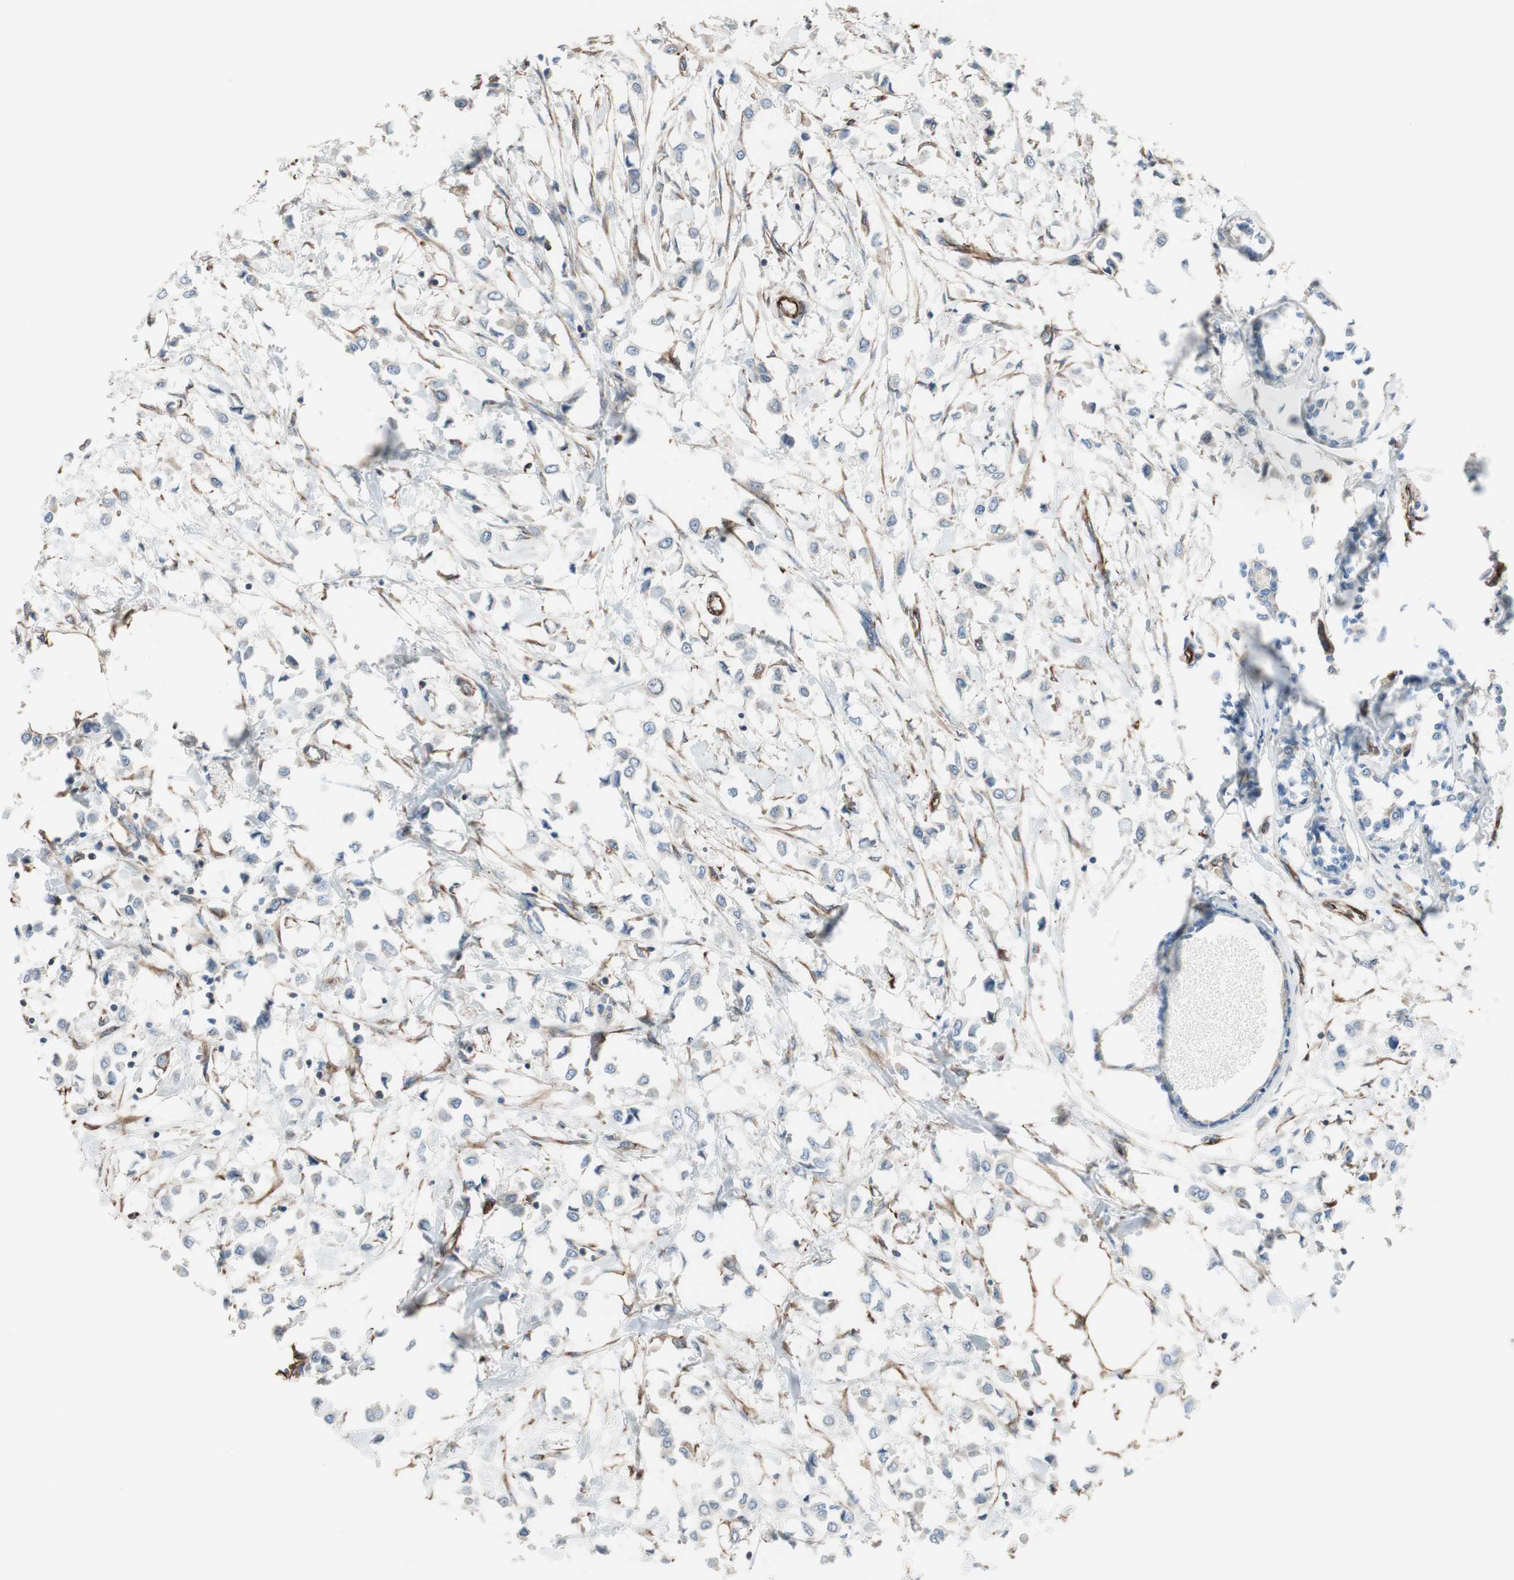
{"staining": {"intensity": "negative", "quantity": "none", "location": "none"}, "tissue": "breast cancer", "cell_type": "Tumor cells", "image_type": "cancer", "snomed": [{"axis": "morphology", "description": "Lobular carcinoma"}, {"axis": "topography", "description": "Breast"}], "caption": "Breast cancer stained for a protein using IHC reveals no expression tumor cells.", "gene": "SRCIN1", "patient": {"sex": "female", "age": 51}}